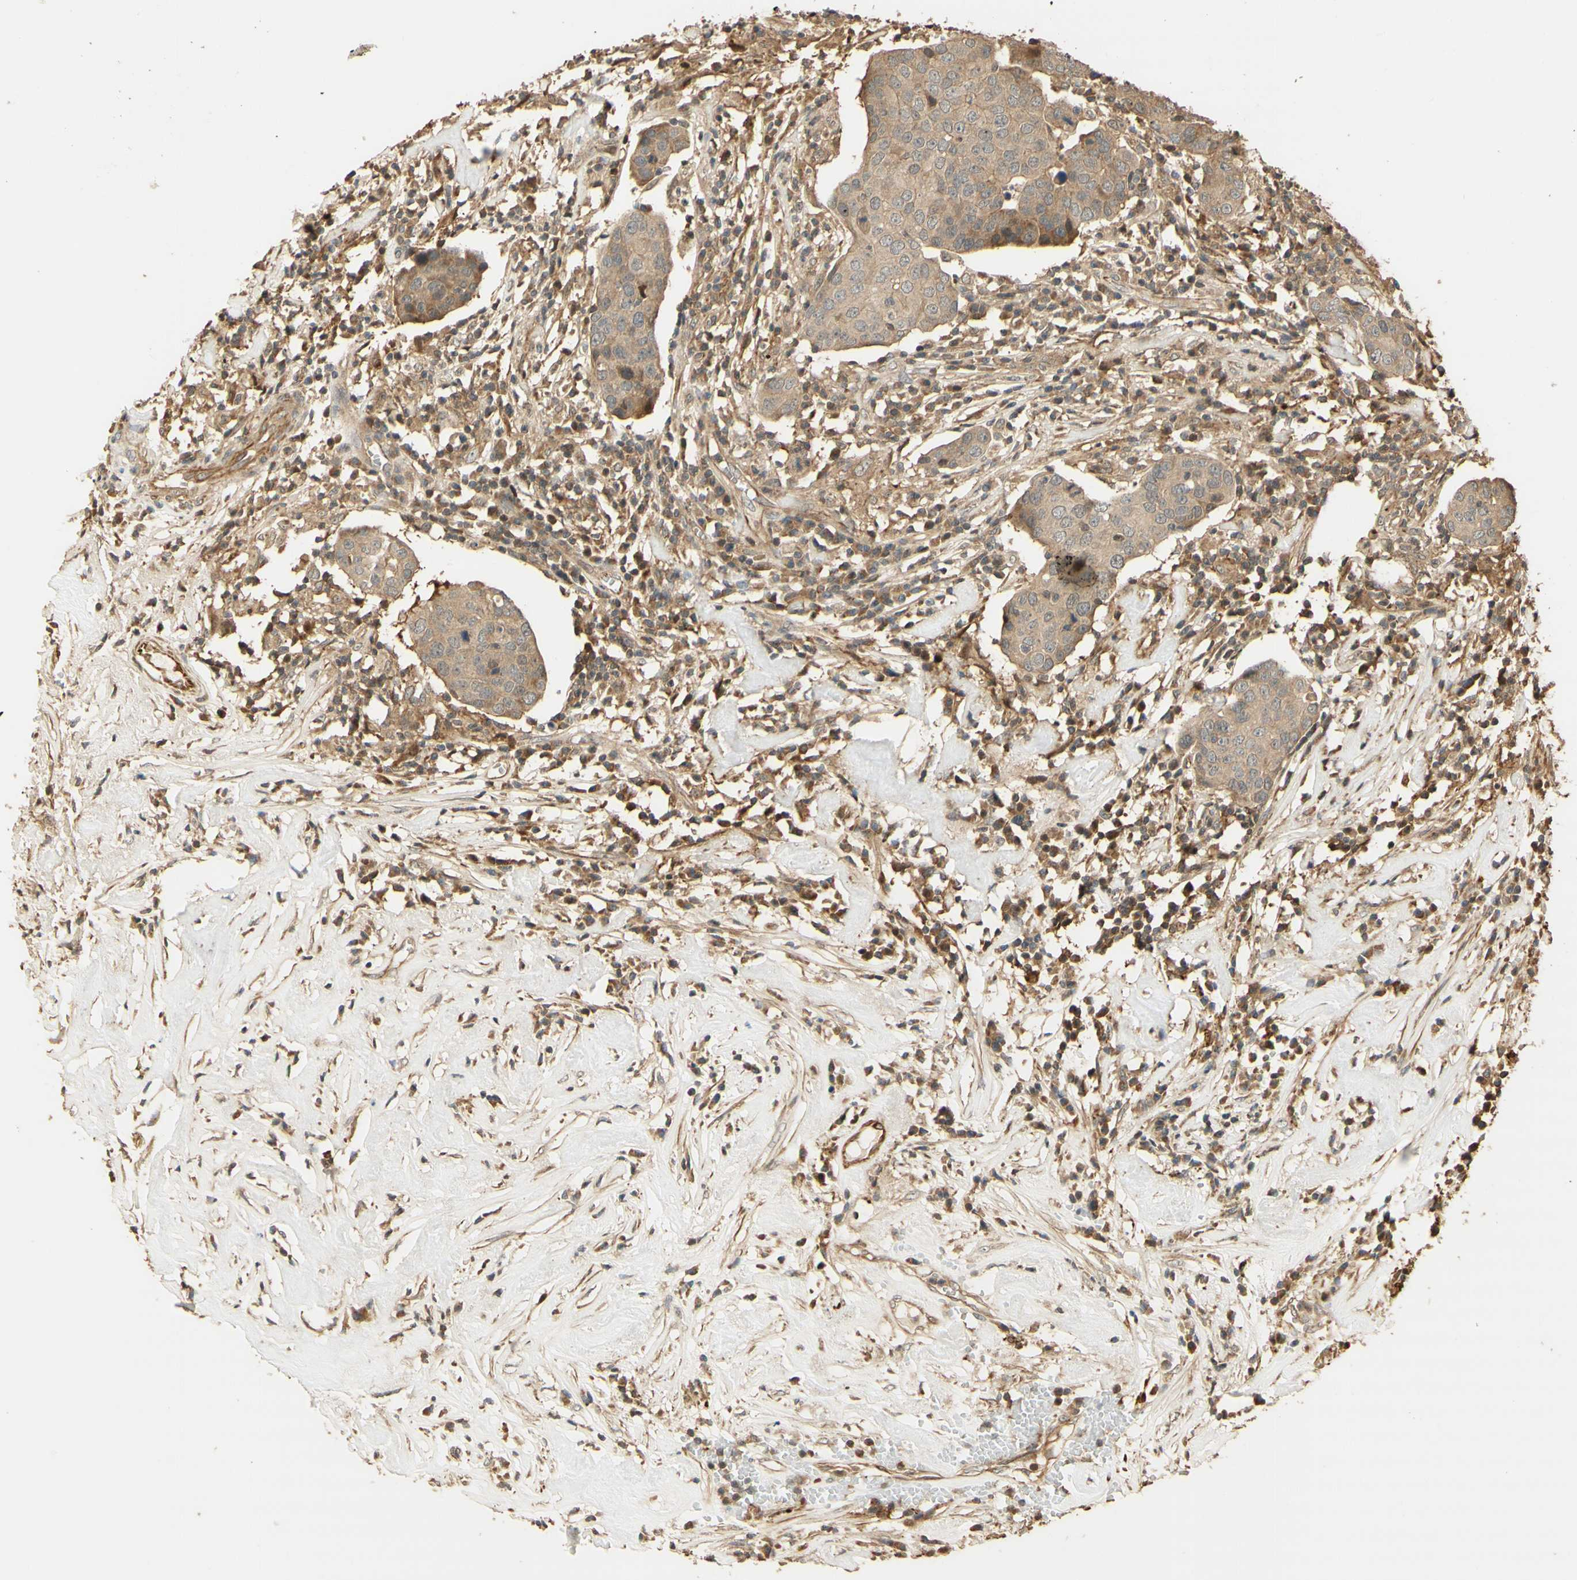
{"staining": {"intensity": "weak", "quantity": ">75%", "location": "cytoplasmic/membranous"}, "tissue": "head and neck cancer", "cell_type": "Tumor cells", "image_type": "cancer", "snomed": [{"axis": "morphology", "description": "Adenocarcinoma, NOS"}, {"axis": "topography", "description": "Salivary gland"}, {"axis": "topography", "description": "Head-Neck"}], "caption": "IHC of human head and neck cancer displays low levels of weak cytoplasmic/membranous expression in approximately >75% of tumor cells. (DAB (3,3'-diaminobenzidine) IHC, brown staining for protein, blue staining for nuclei).", "gene": "AGER", "patient": {"sex": "female", "age": 65}}